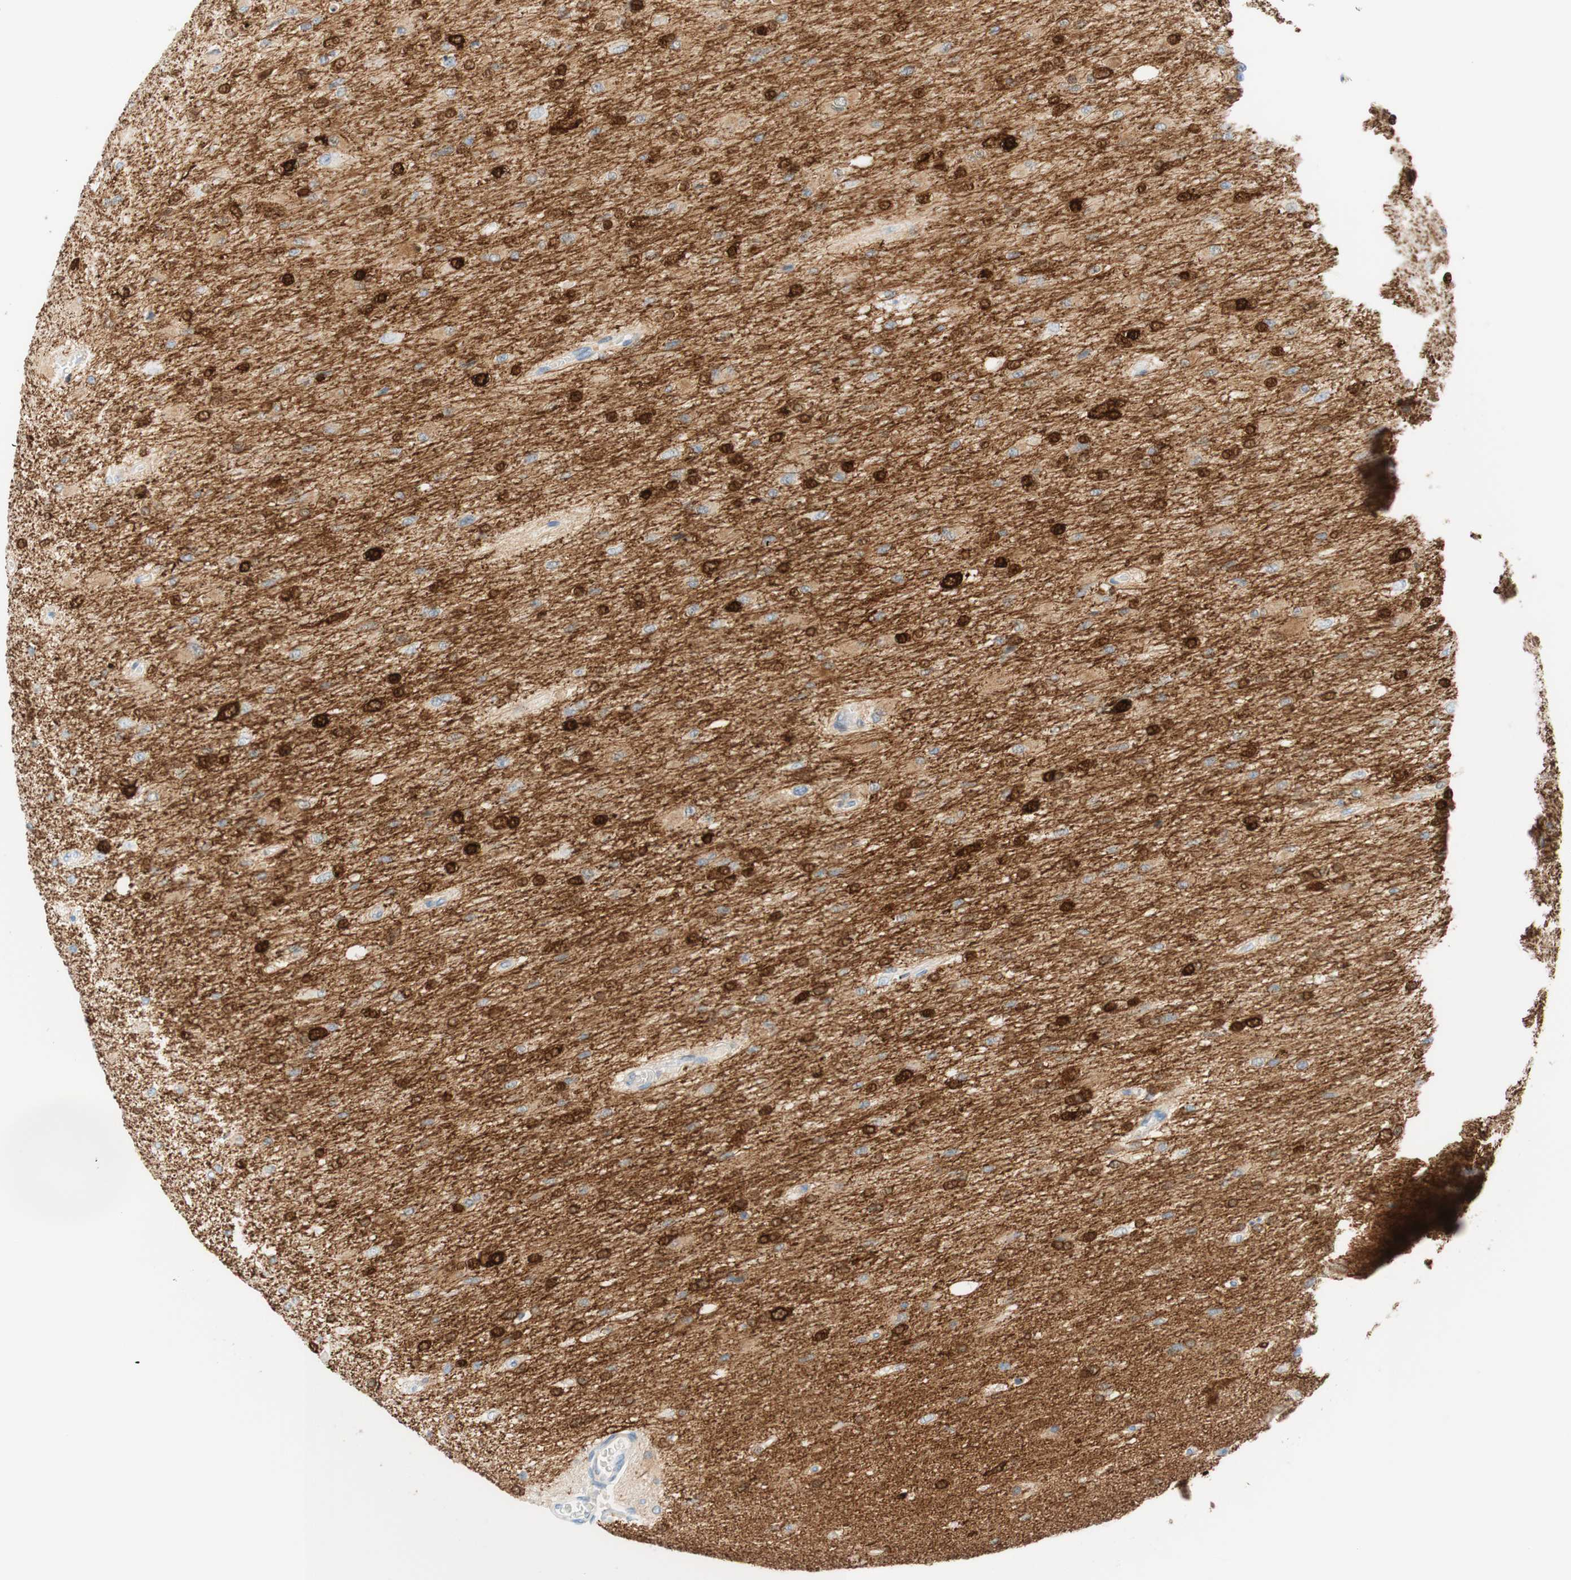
{"staining": {"intensity": "strong", "quantity": ">75%", "location": "cytoplasmic/membranous,nuclear"}, "tissue": "glioma", "cell_type": "Tumor cells", "image_type": "cancer", "snomed": [{"axis": "morphology", "description": "Glioma, malignant, High grade"}, {"axis": "topography", "description": "Cerebral cortex"}], "caption": "IHC (DAB (3,3'-diaminobenzidine)) staining of human glioma reveals strong cytoplasmic/membranous and nuclear protein expression in about >75% of tumor cells.", "gene": "STMN1", "patient": {"sex": "female", "age": 36}}